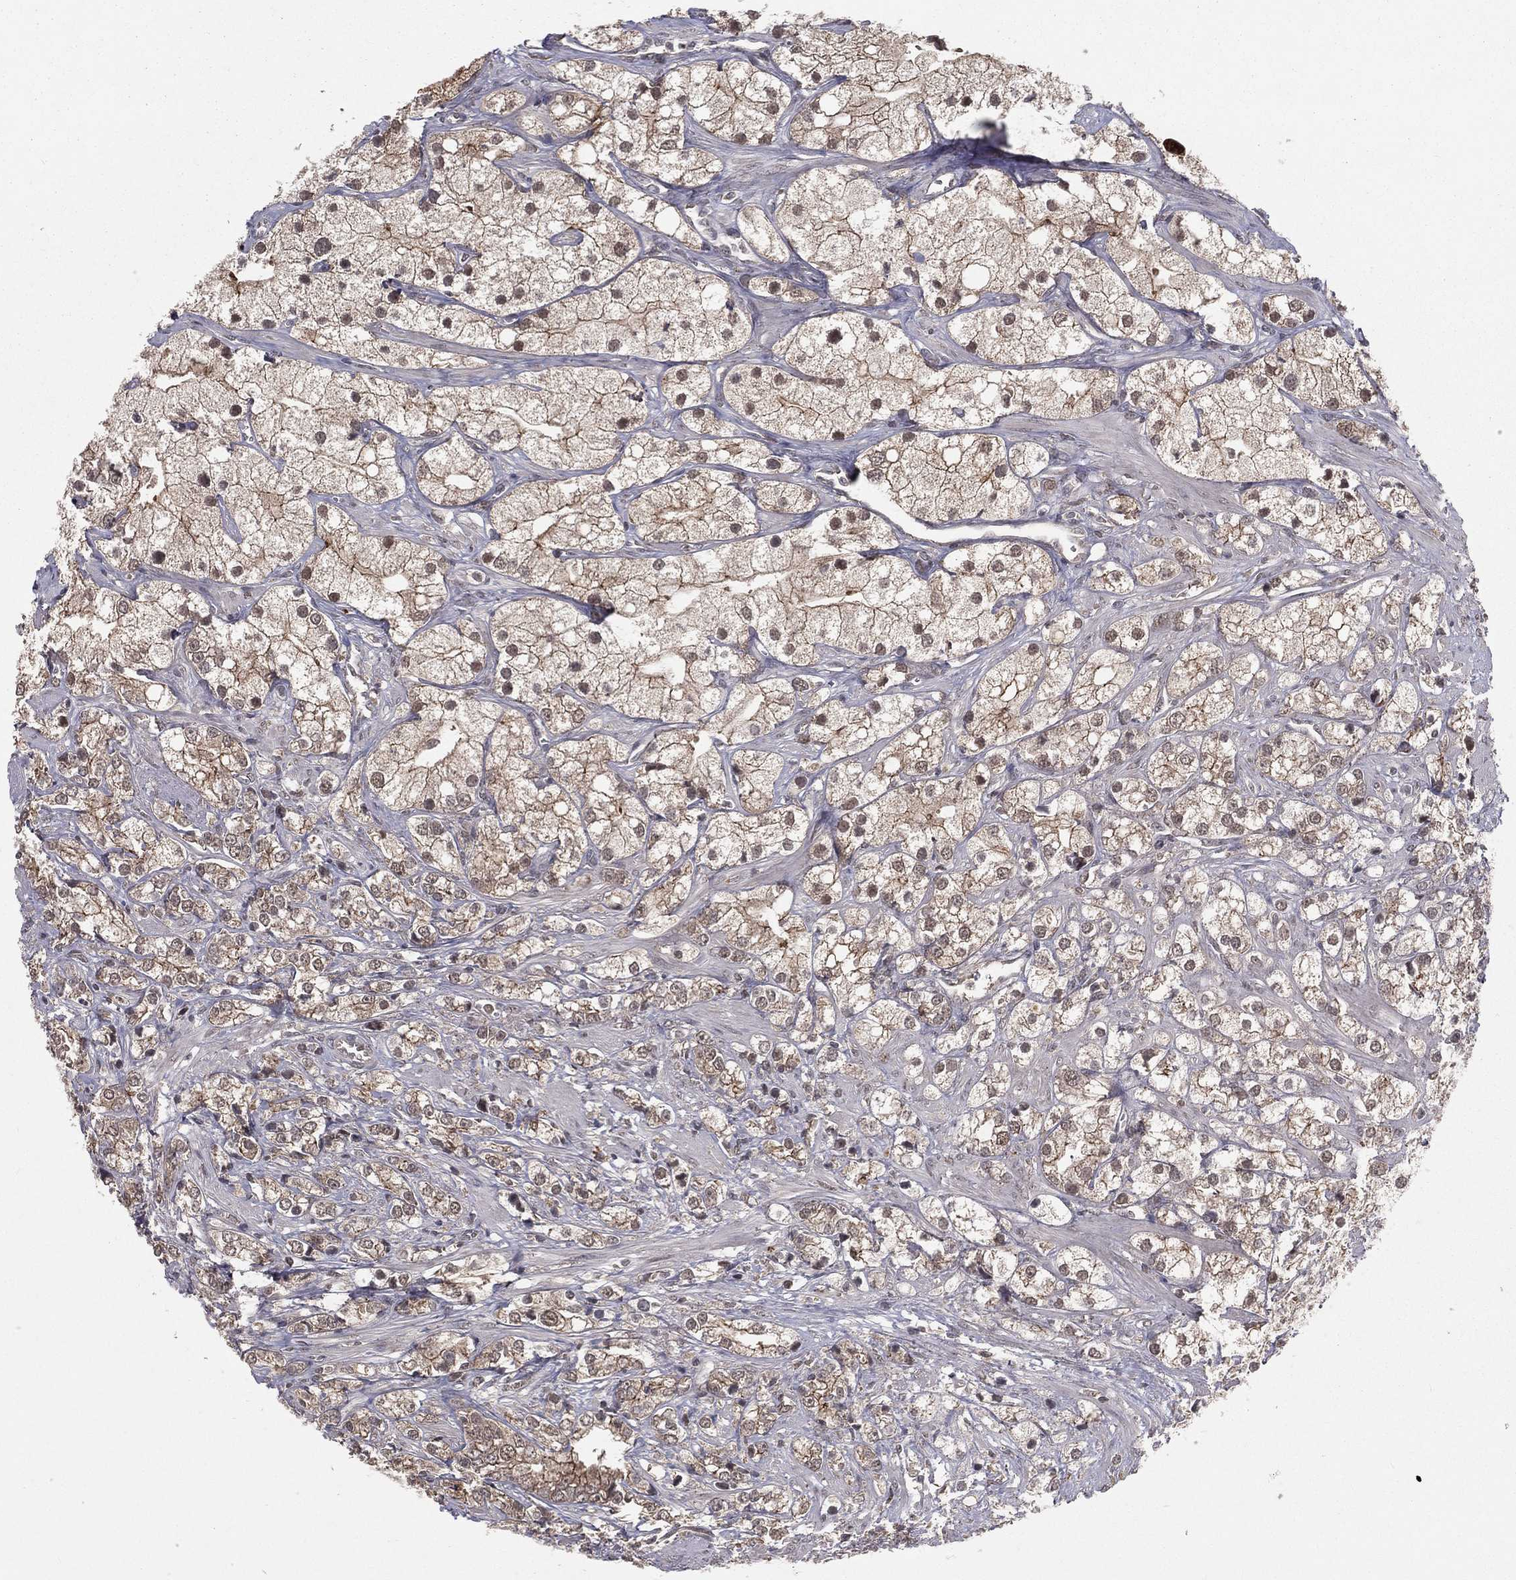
{"staining": {"intensity": "weak", "quantity": ">75%", "location": "cytoplasmic/membranous"}, "tissue": "prostate cancer", "cell_type": "Tumor cells", "image_type": "cancer", "snomed": [{"axis": "morphology", "description": "Adenocarcinoma, NOS"}, {"axis": "topography", "description": "Prostate and seminal vesicle, NOS"}, {"axis": "topography", "description": "Prostate"}], "caption": "Weak cytoplasmic/membranous expression is appreciated in approximately >75% of tumor cells in adenocarcinoma (prostate). (brown staining indicates protein expression, while blue staining denotes nuclei).", "gene": "ZDHHC15", "patient": {"sex": "male", "age": 79}}